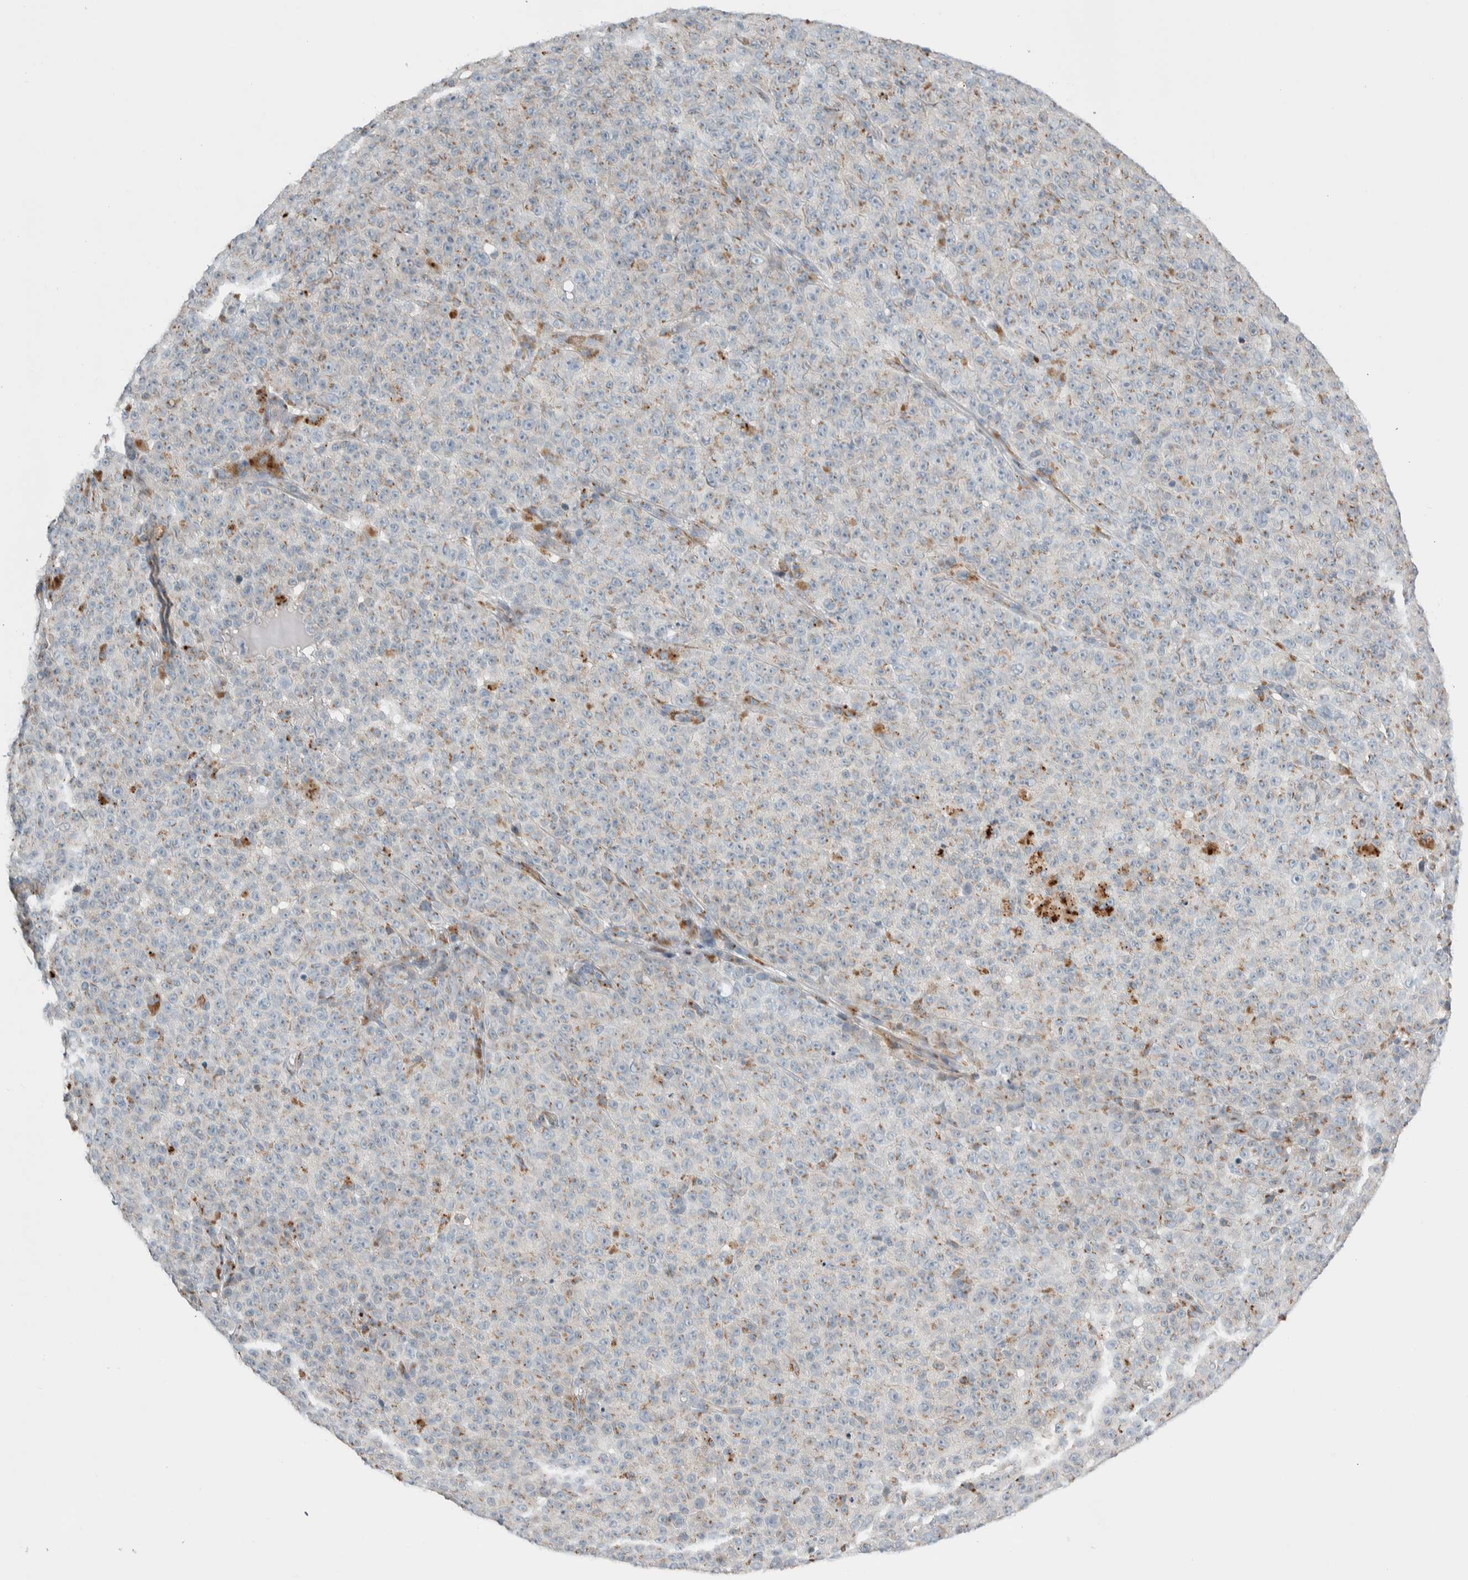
{"staining": {"intensity": "weak", "quantity": "25%-75%", "location": "cytoplasmic/membranous"}, "tissue": "melanoma", "cell_type": "Tumor cells", "image_type": "cancer", "snomed": [{"axis": "morphology", "description": "Malignant melanoma, NOS"}, {"axis": "topography", "description": "Skin"}], "caption": "Immunohistochemical staining of malignant melanoma demonstrates low levels of weak cytoplasmic/membranous protein positivity in about 25%-75% of tumor cells.", "gene": "SLC38A10", "patient": {"sex": "female", "age": 82}}